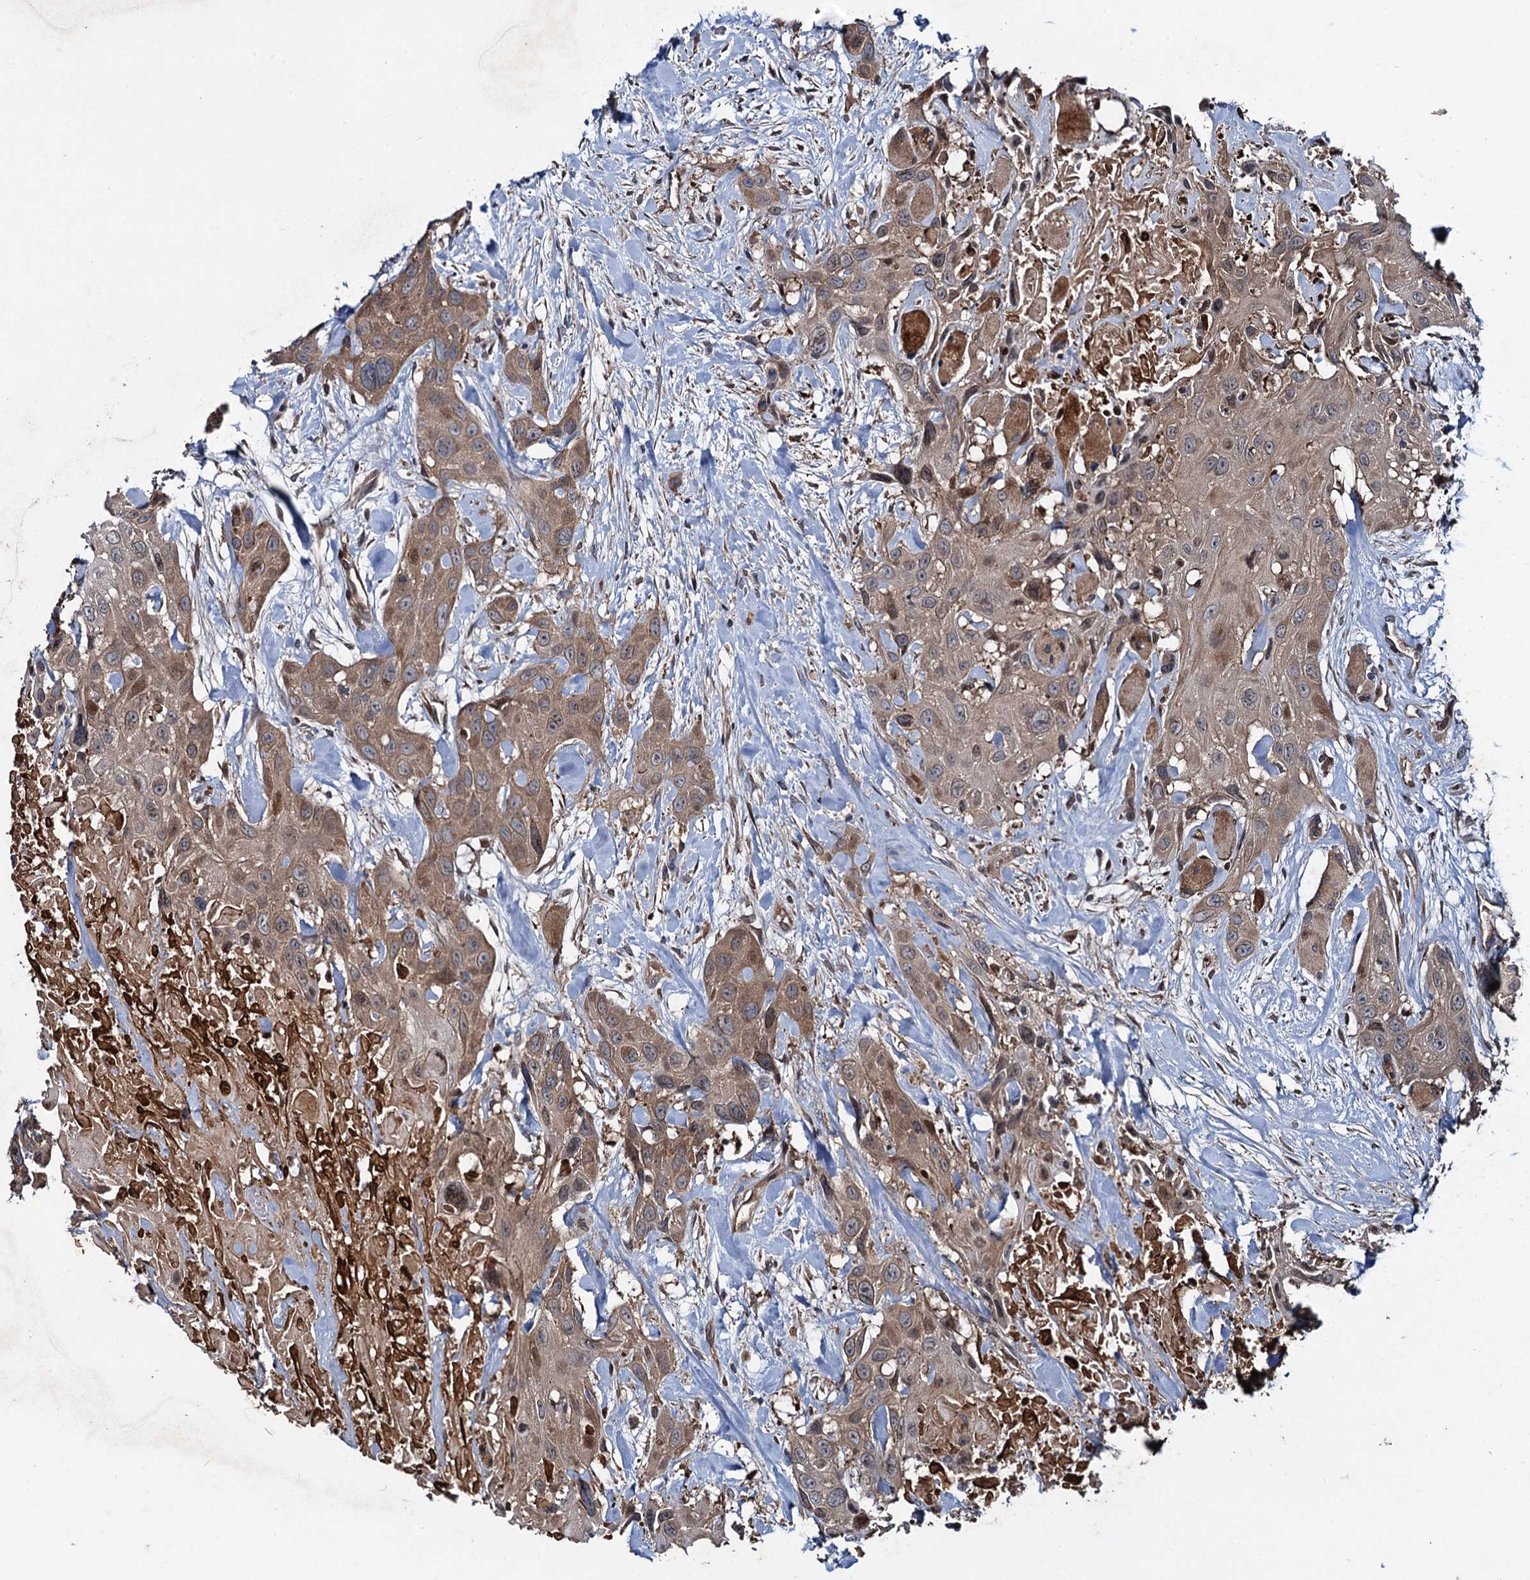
{"staining": {"intensity": "moderate", "quantity": ">75%", "location": "cytoplasmic/membranous"}, "tissue": "head and neck cancer", "cell_type": "Tumor cells", "image_type": "cancer", "snomed": [{"axis": "morphology", "description": "Squamous cell carcinoma, NOS"}, {"axis": "topography", "description": "Head-Neck"}], "caption": "Protein expression analysis of head and neck cancer displays moderate cytoplasmic/membranous positivity in about >75% of tumor cells.", "gene": "RHOBTB1", "patient": {"sex": "male", "age": 81}}